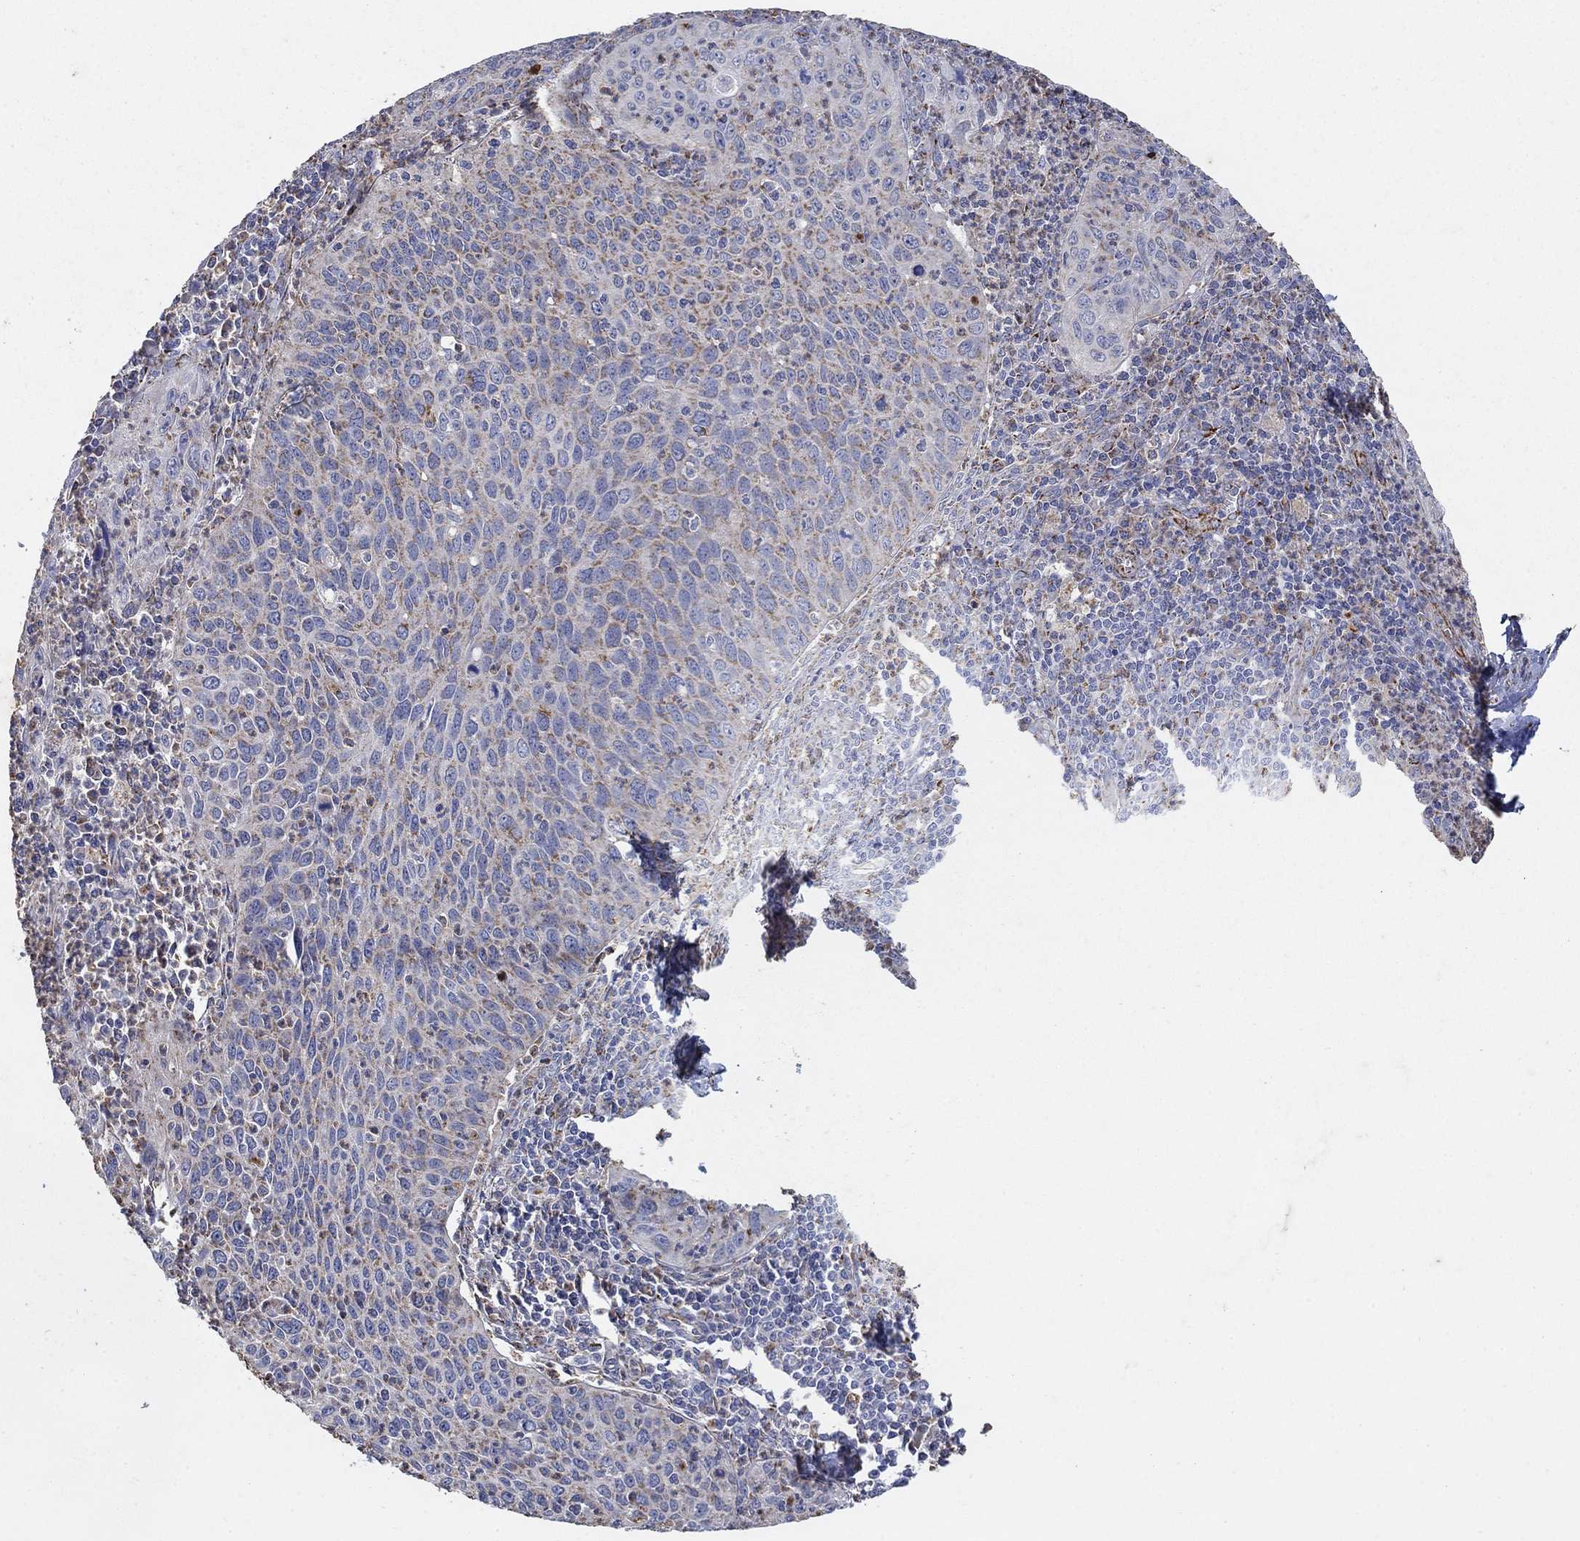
{"staining": {"intensity": "moderate", "quantity": "<25%", "location": "cytoplasmic/membranous"}, "tissue": "cervical cancer", "cell_type": "Tumor cells", "image_type": "cancer", "snomed": [{"axis": "morphology", "description": "Squamous cell carcinoma, NOS"}, {"axis": "topography", "description": "Cervix"}], "caption": "High-power microscopy captured an immunohistochemistry micrograph of squamous cell carcinoma (cervical), revealing moderate cytoplasmic/membranous positivity in about <25% of tumor cells.", "gene": "PNPLA2", "patient": {"sex": "female", "age": 26}}